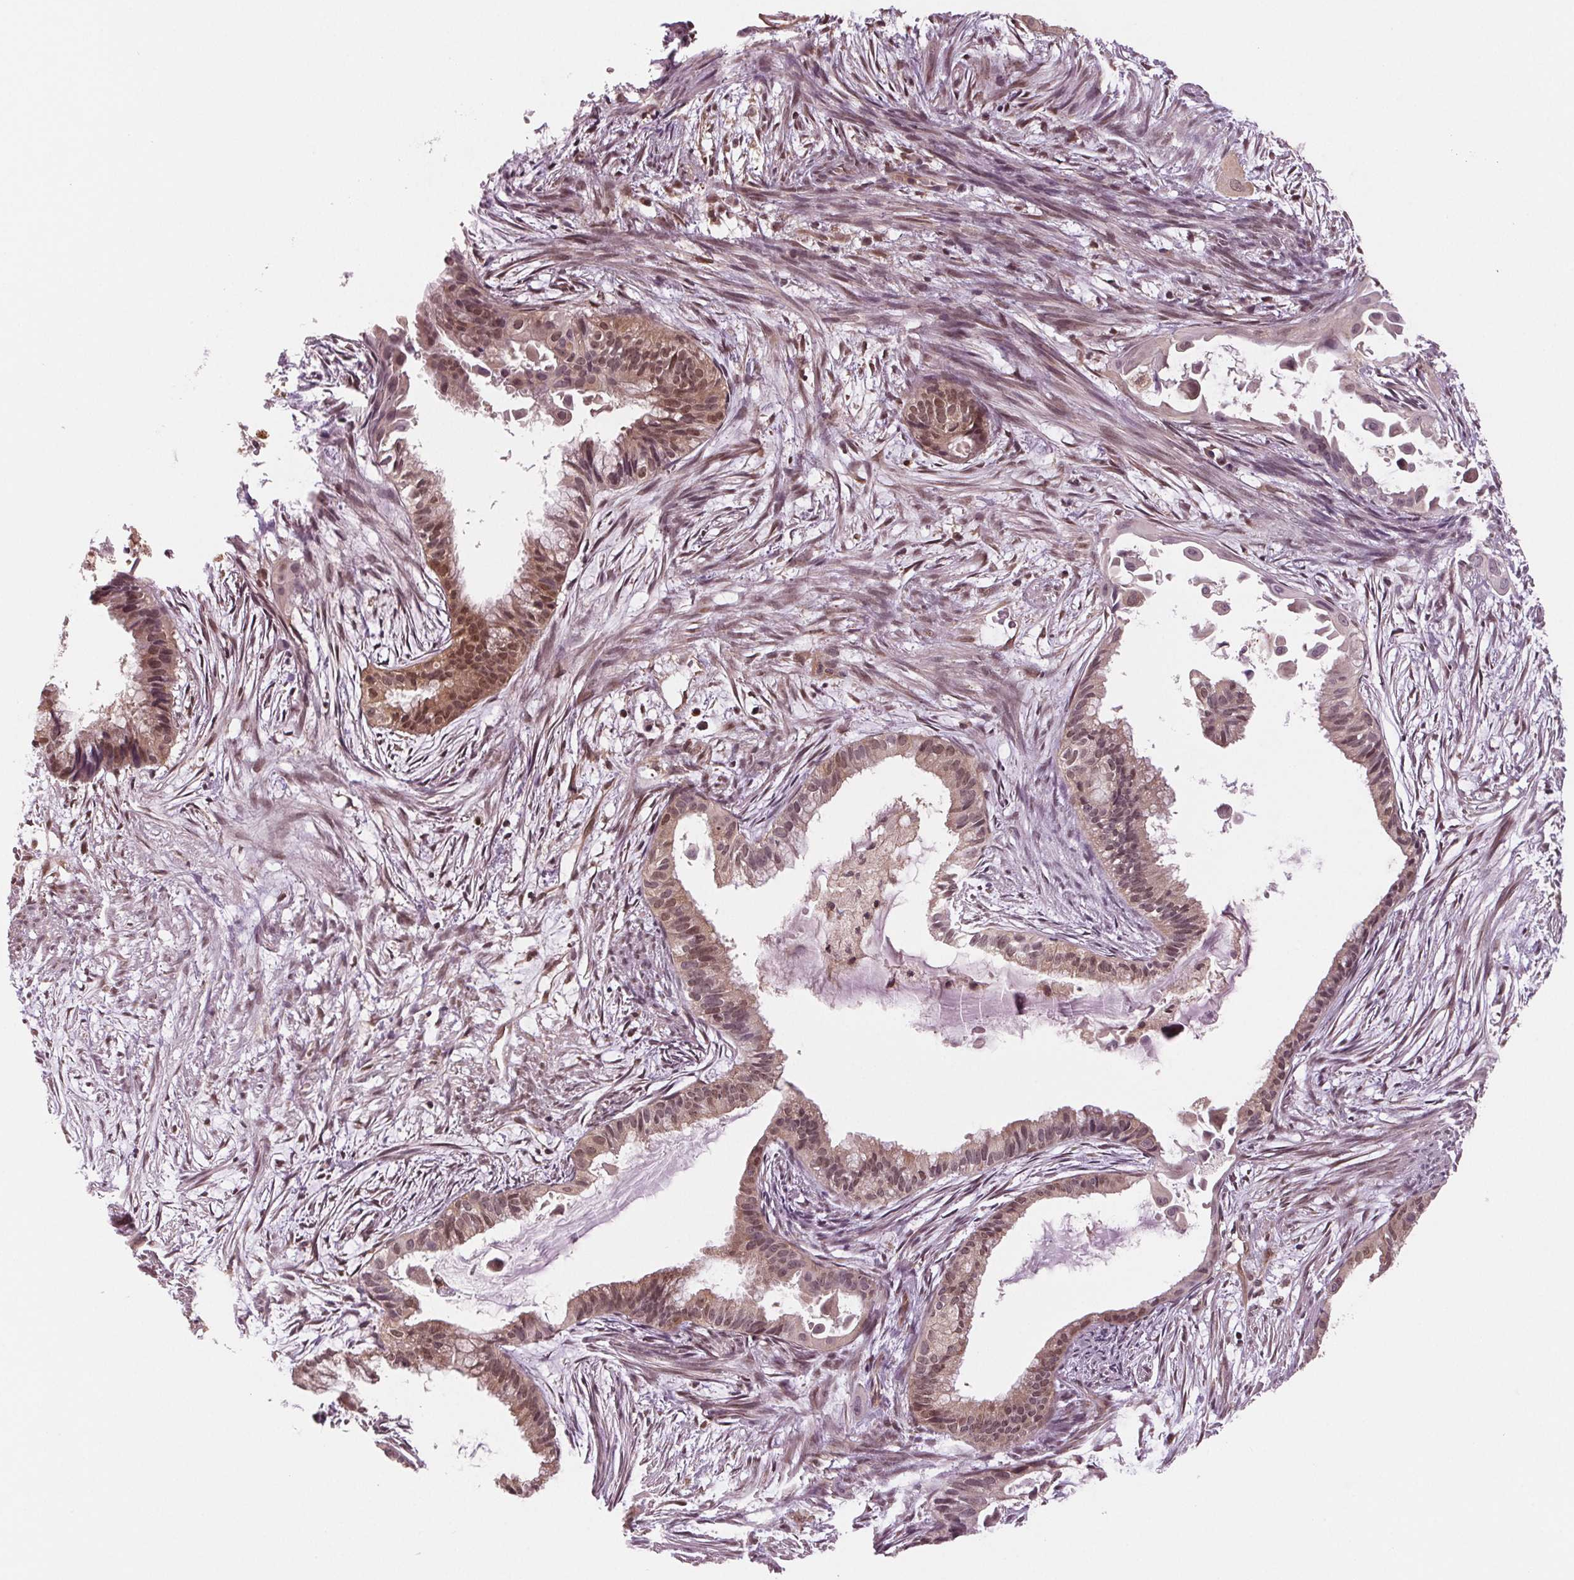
{"staining": {"intensity": "moderate", "quantity": ">75%", "location": "cytoplasmic/membranous,nuclear"}, "tissue": "endometrial cancer", "cell_type": "Tumor cells", "image_type": "cancer", "snomed": [{"axis": "morphology", "description": "Adenocarcinoma, NOS"}, {"axis": "topography", "description": "Endometrium"}], "caption": "Endometrial adenocarcinoma was stained to show a protein in brown. There is medium levels of moderate cytoplasmic/membranous and nuclear expression in approximately >75% of tumor cells. The protein is shown in brown color, while the nuclei are stained blue.", "gene": "STAT3", "patient": {"sex": "female", "age": 86}}